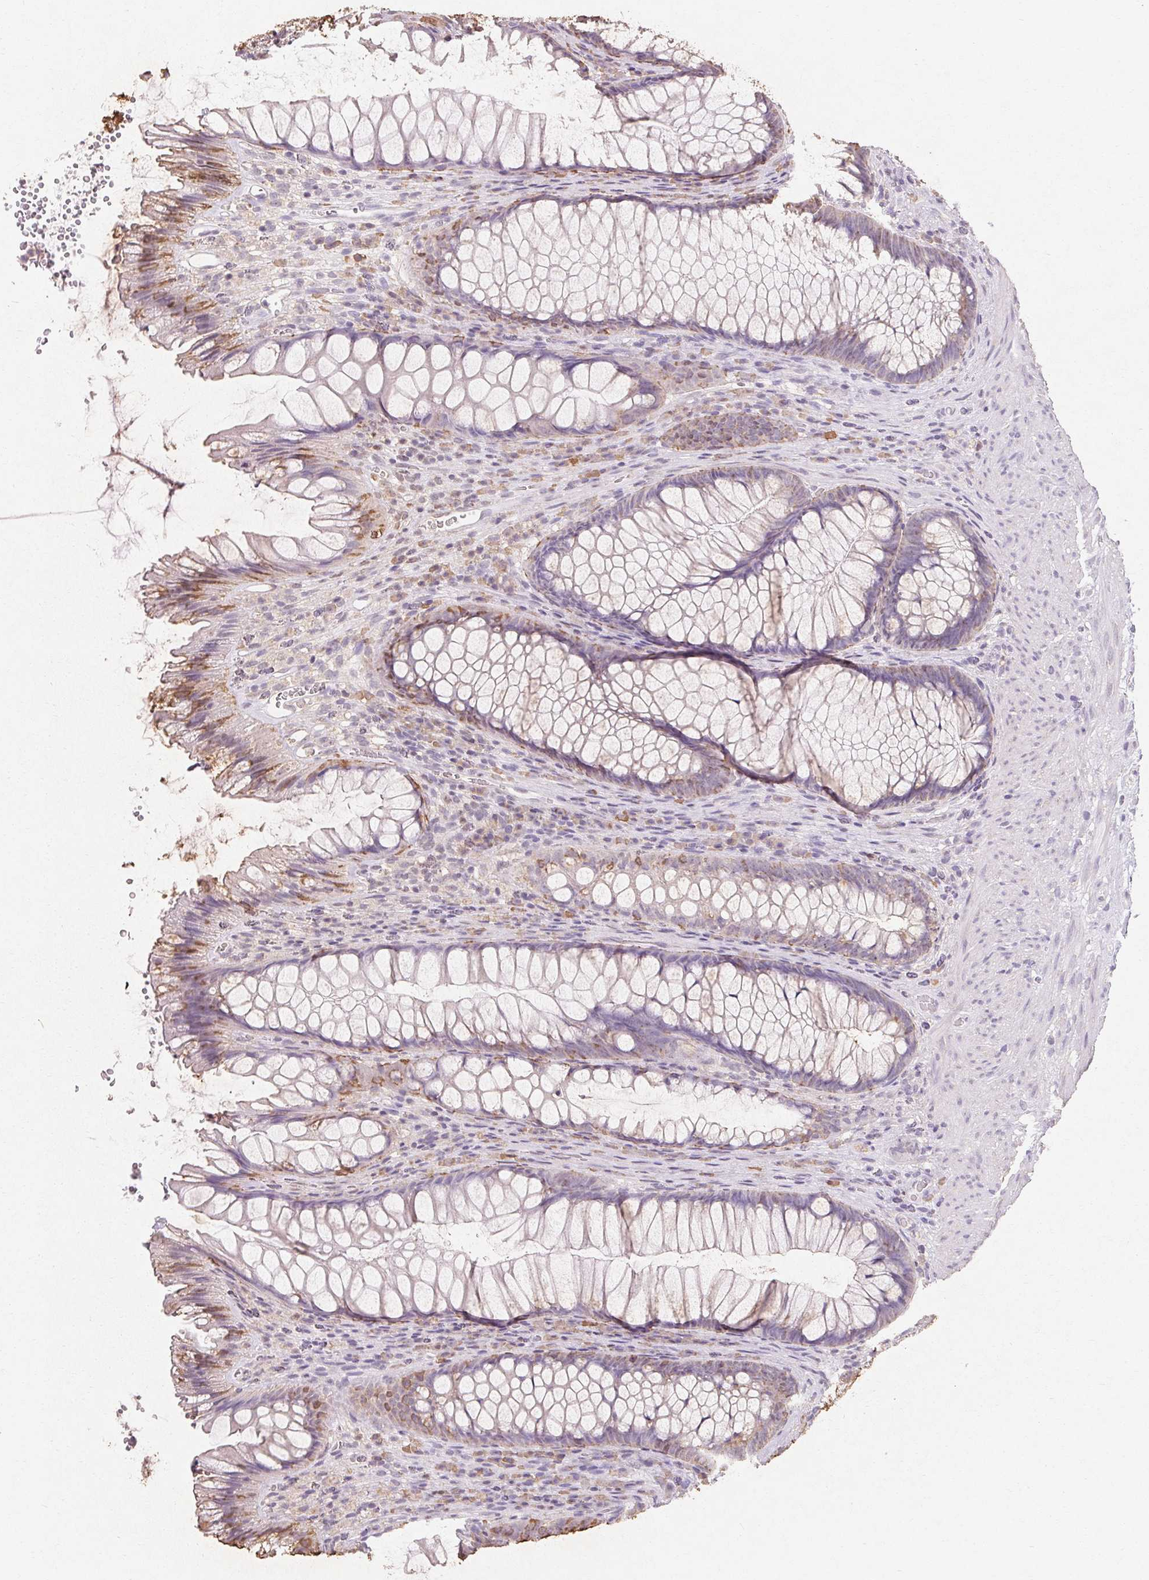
{"staining": {"intensity": "moderate", "quantity": "<25%", "location": "cytoplasmic/membranous"}, "tissue": "rectum", "cell_type": "Glandular cells", "image_type": "normal", "snomed": [{"axis": "morphology", "description": "Normal tissue, NOS"}, {"axis": "topography", "description": "Rectum"}], "caption": "Benign rectum demonstrates moderate cytoplasmic/membranous positivity in about <25% of glandular cells The staining was performed using DAB (3,3'-diaminobenzidine) to visualize the protein expression in brown, while the nuclei were stained in blue with hematoxylin (Magnification: 20x)..", "gene": "MAP7D2", "patient": {"sex": "male", "age": 53}}